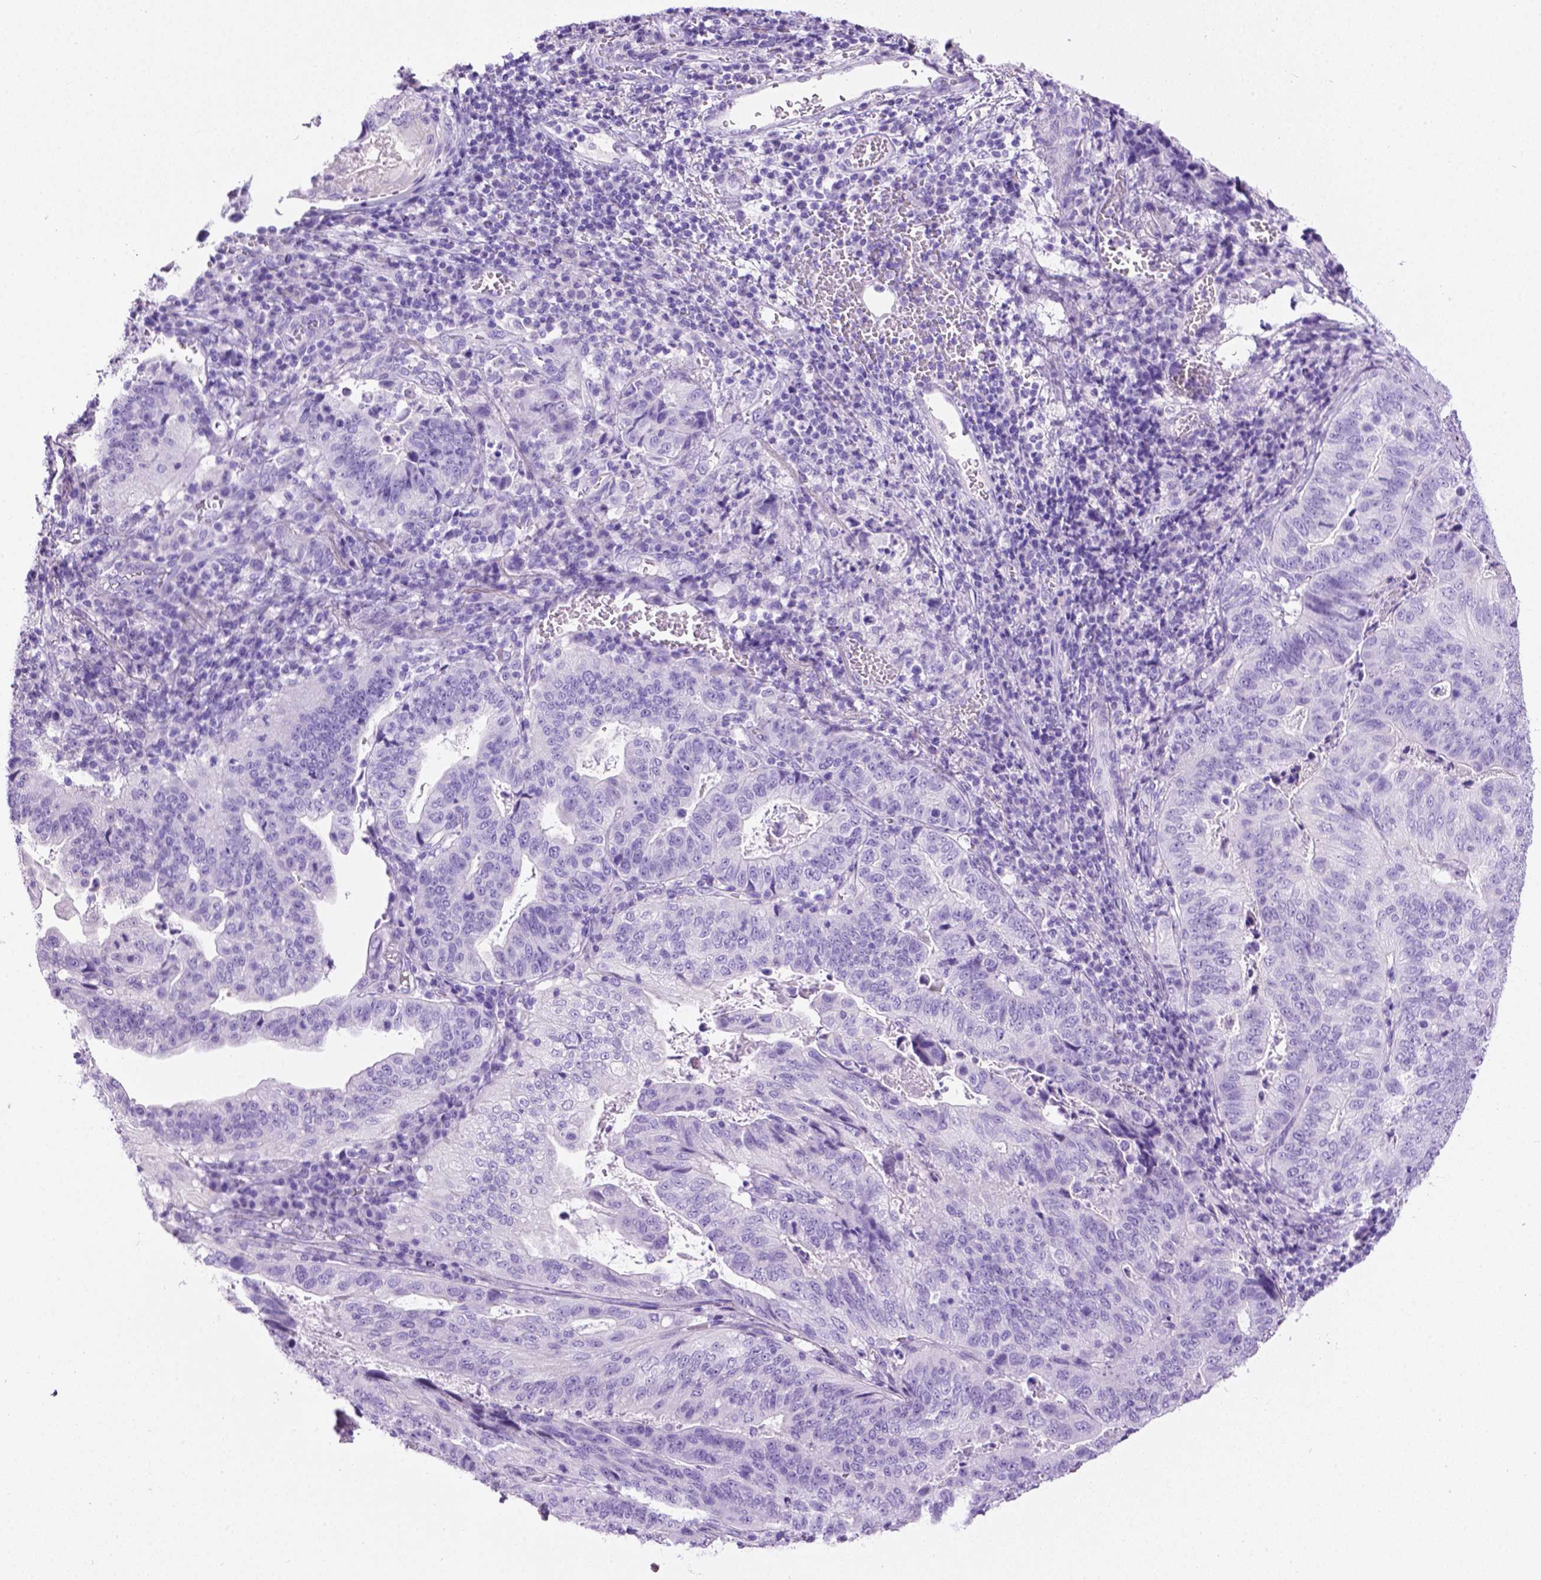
{"staining": {"intensity": "negative", "quantity": "none", "location": "none"}, "tissue": "stomach cancer", "cell_type": "Tumor cells", "image_type": "cancer", "snomed": [{"axis": "morphology", "description": "Adenocarcinoma, NOS"}, {"axis": "topography", "description": "Stomach, upper"}], "caption": "Image shows no protein positivity in tumor cells of stomach cancer tissue.", "gene": "LELP1", "patient": {"sex": "female", "age": 67}}